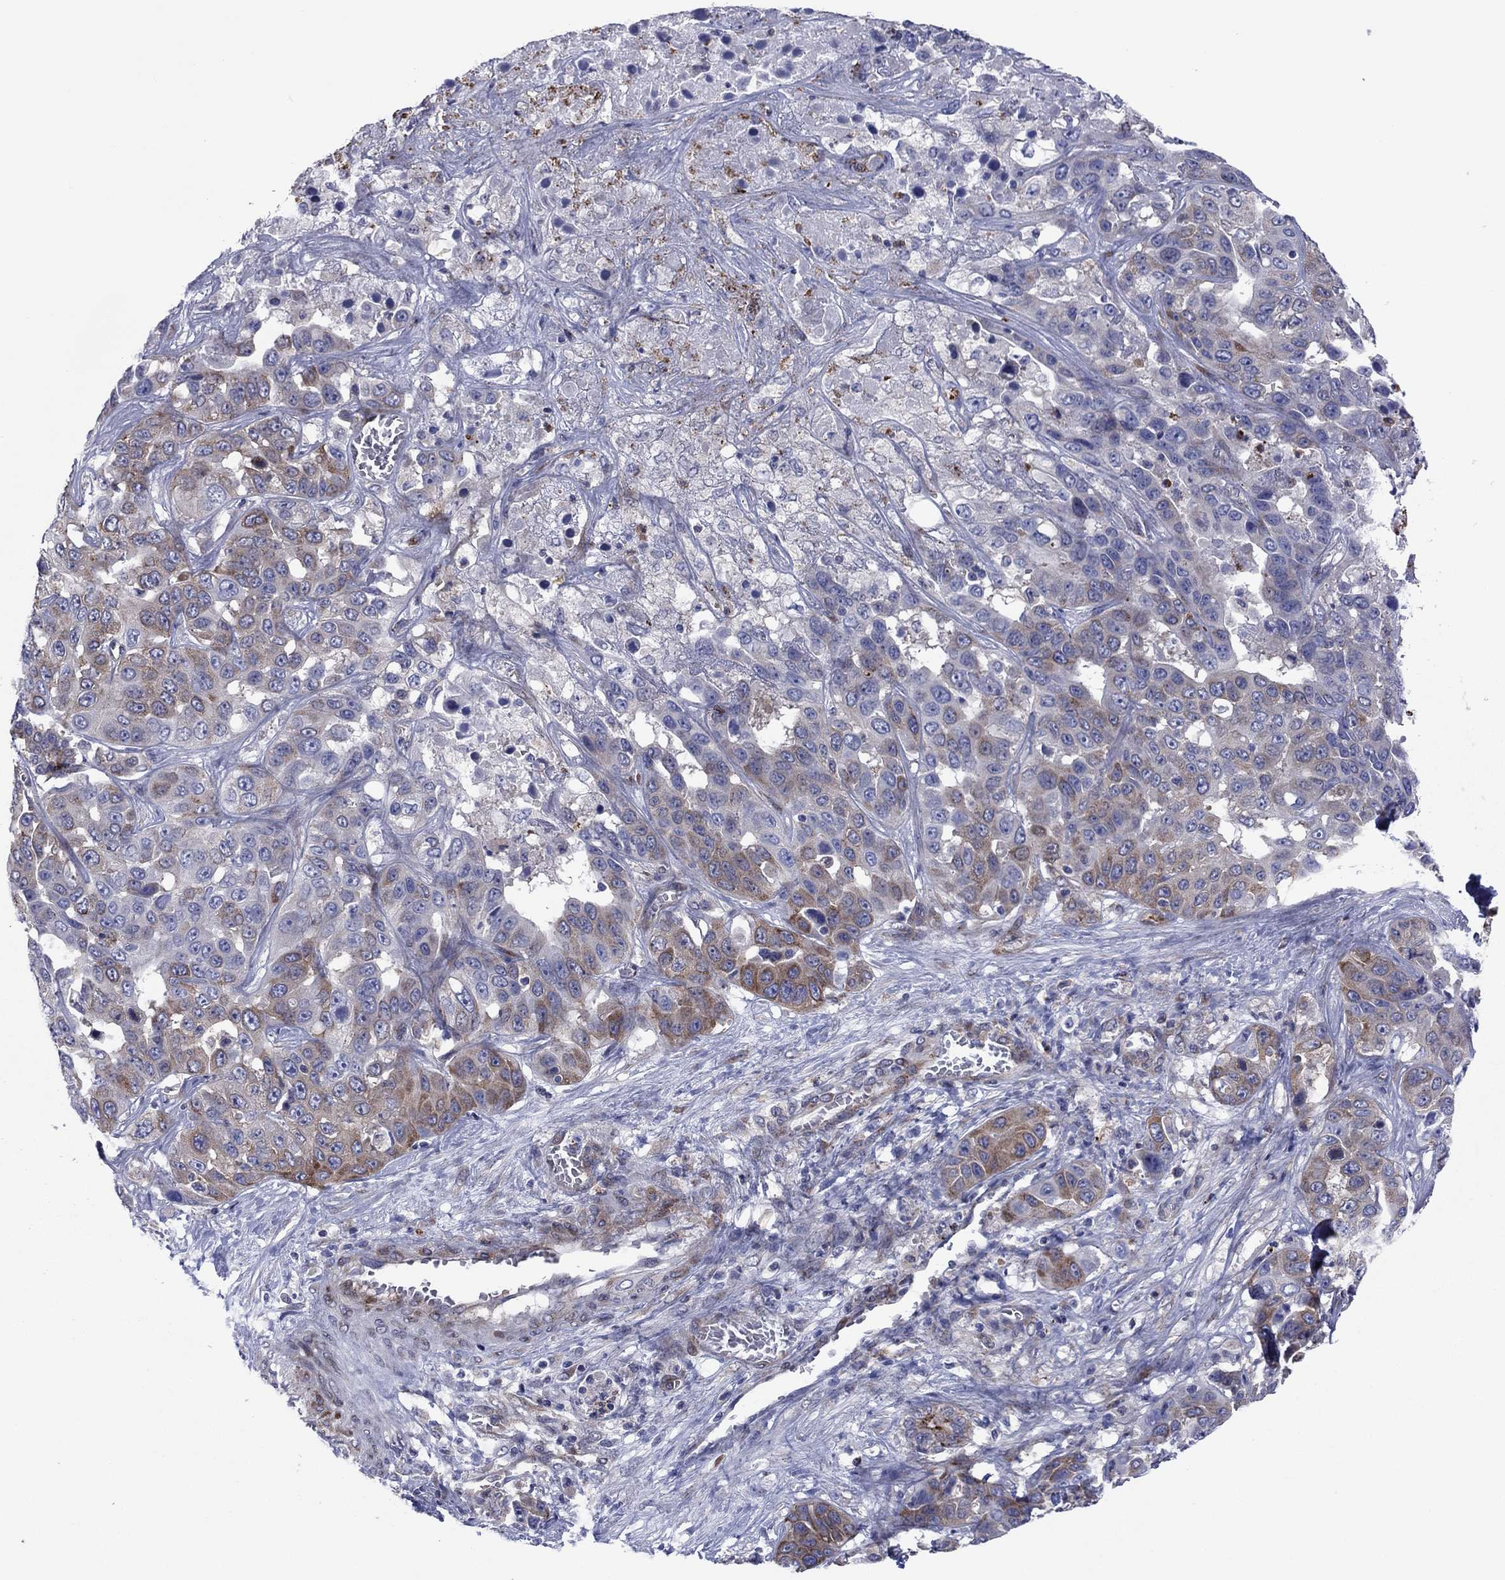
{"staining": {"intensity": "moderate", "quantity": "<25%", "location": "cytoplasmic/membranous"}, "tissue": "liver cancer", "cell_type": "Tumor cells", "image_type": "cancer", "snomed": [{"axis": "morphology", "description": "Cholangiocarcinoma"}, {"axis": "topography", "description": "Liver"}], "caption": "IHC (DAB (3,3'-diaminobenzidine)) staining of human liver cancer (cholangiocarcinoma) shows moderate cytoplasmic/membranous protein expression in approximately <25% of tumor cells.", "gene": "GPR155", "patient": {"sex": "female", "age": 52}}